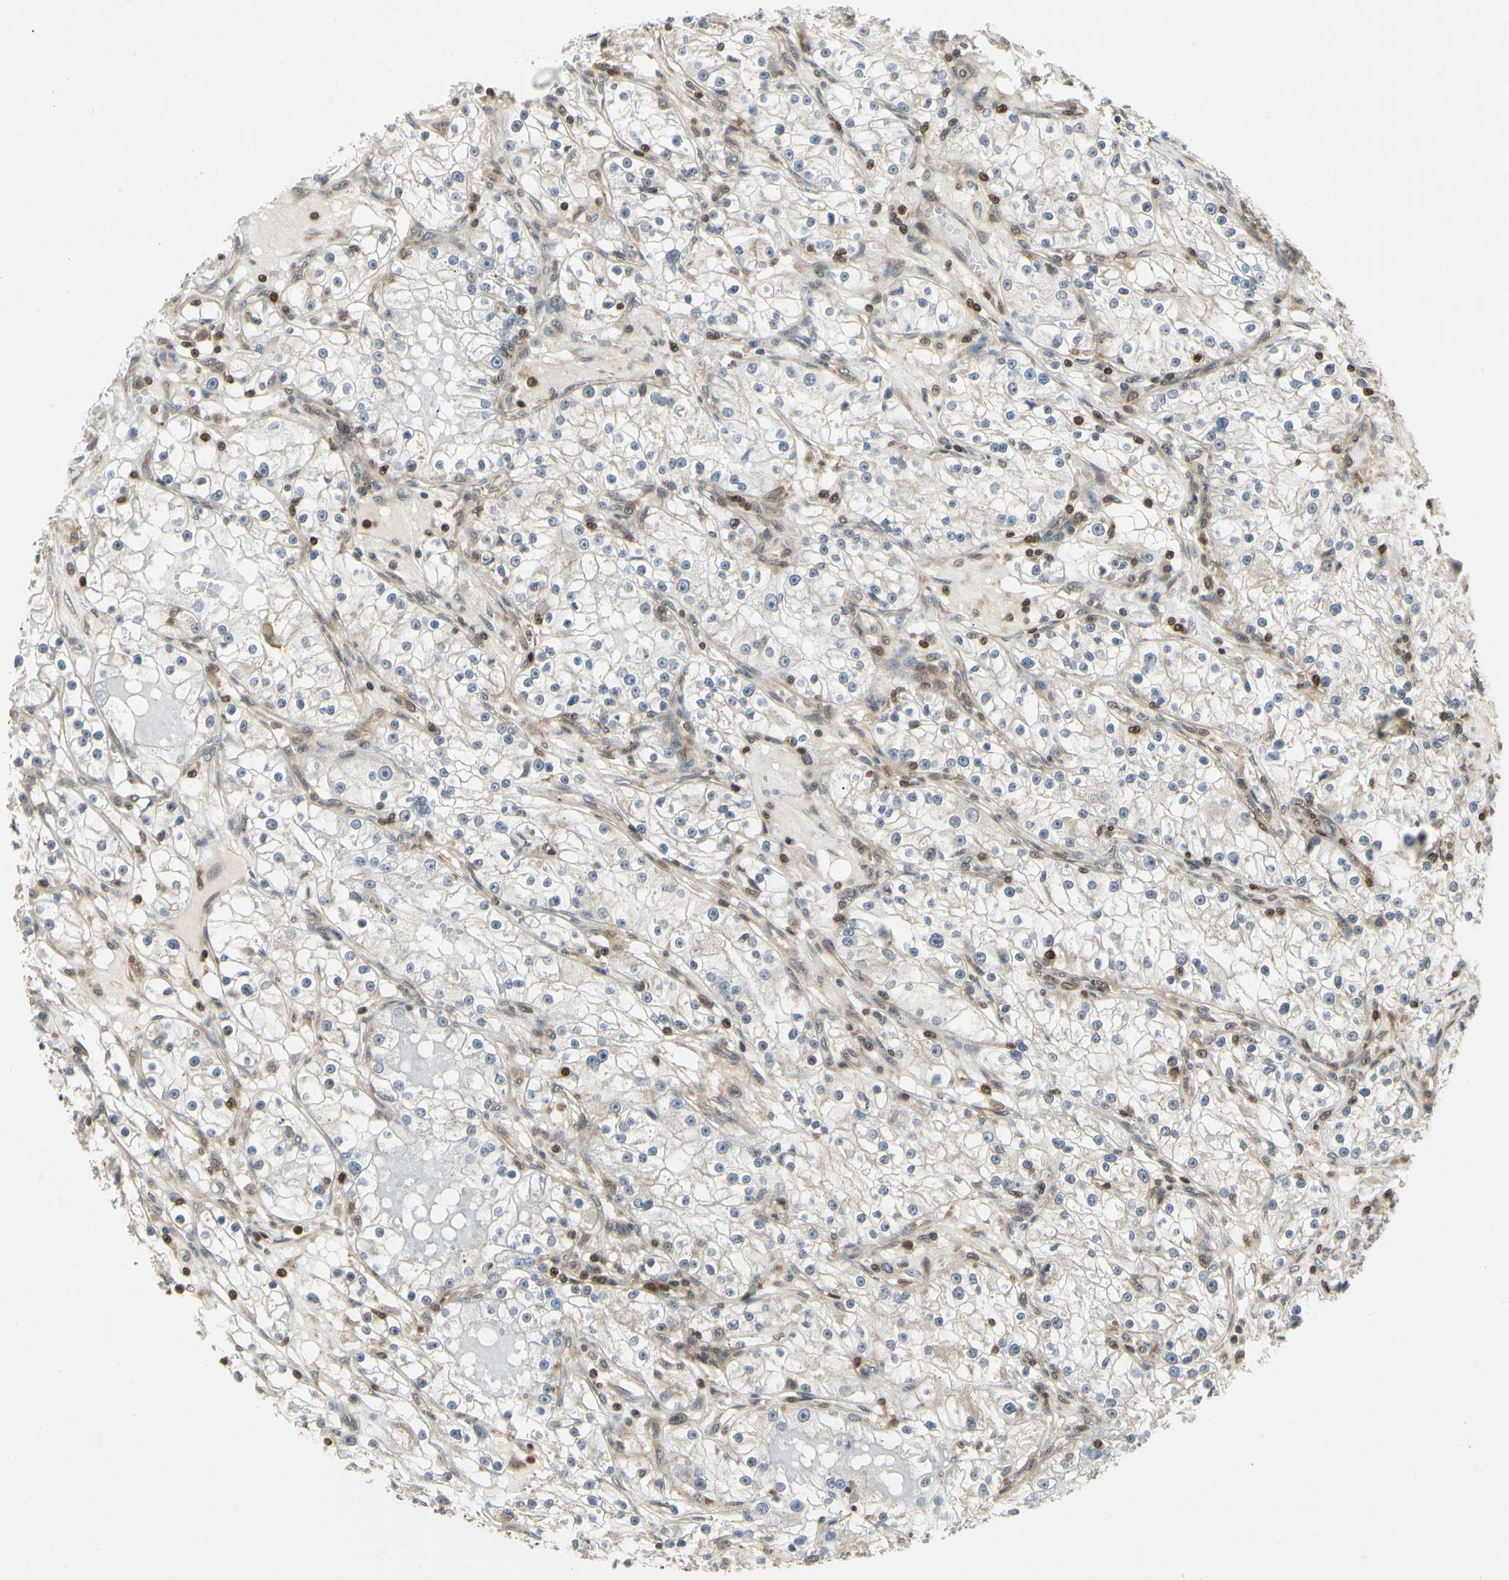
{"staining": {"intensity": "moderate", "quantity": "25%-75%", "location": "cytoplasmic/membranous"}, "tissue": "renal cancer", "cell_type": "Tumor cells", "image_type": "cancer", "snomed": [{"axis": "morphology", "description": "Adenocarcinoma, NOS"}, {"axis": "topography", "description": "Kidney"}], "caption": "The histopathology image exhibits staining of renal adenocarcinoma, revealing moderate cytoplasmic/membranous protein expression (brown color) within tumor cells.", "gene": "YWHAQ", "patient": {"sex": "male", "age": 56}}